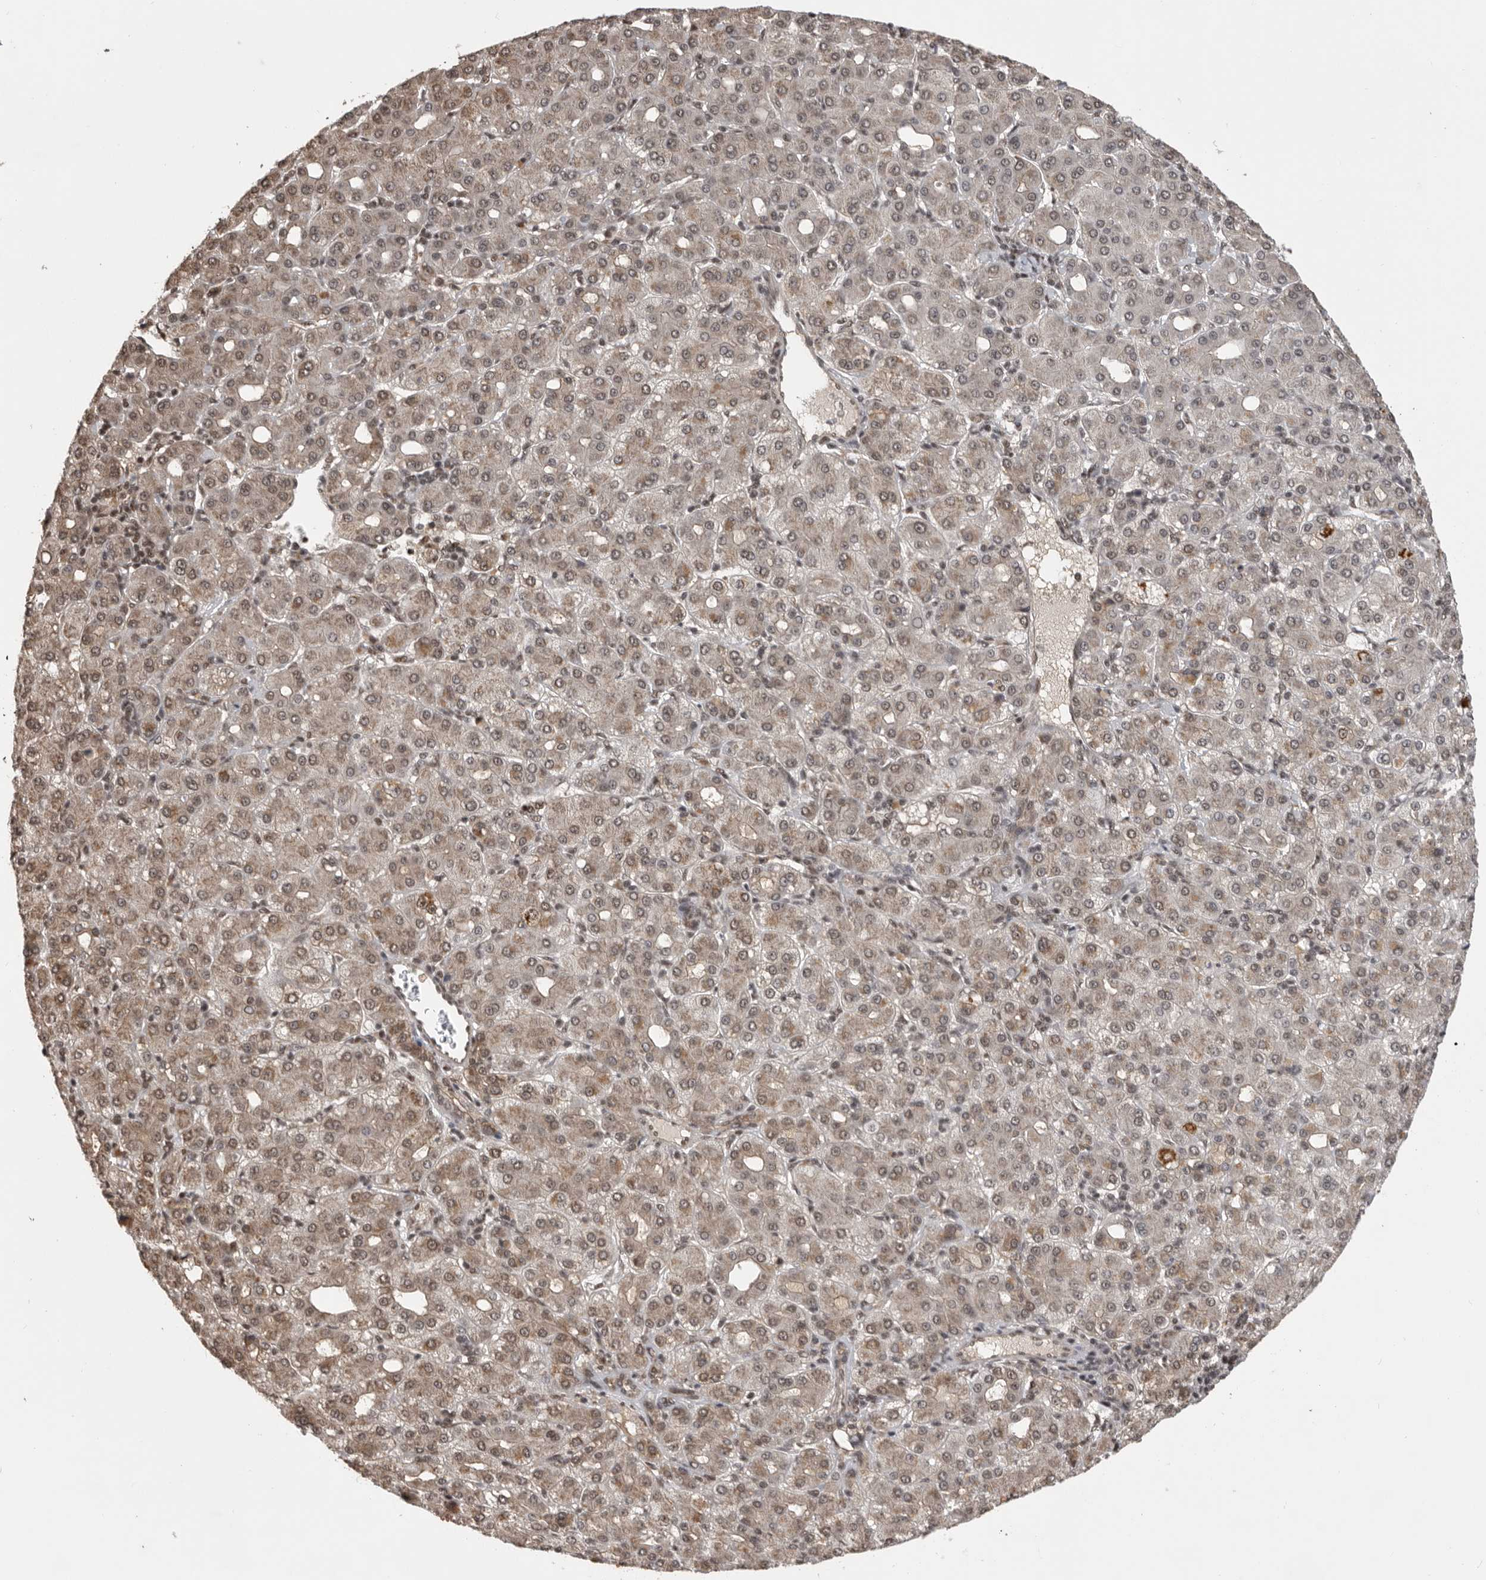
{"staining": {"intensity": "weak", "quantity": ">75%", "location": "cytoplasmic/membranous,nuclear"}, "tissue": "liver cancer", "cell_type": "Tumor cells", "image_type": "cancer", "snomed": [{"axis": "morphology", "description": "Carcinoma, Hepatocellular, NOS"}, {"axis": "topography", "description": "Liver"}], "caption": "Immunohistochemical staining of liver cancer exhibits weak cytoplasmic/membranous and nuclear protein staining in approximately >75% of tumor cells.", "gene": "CBLL1", "patient": {"sex": "male", "age": 65}}